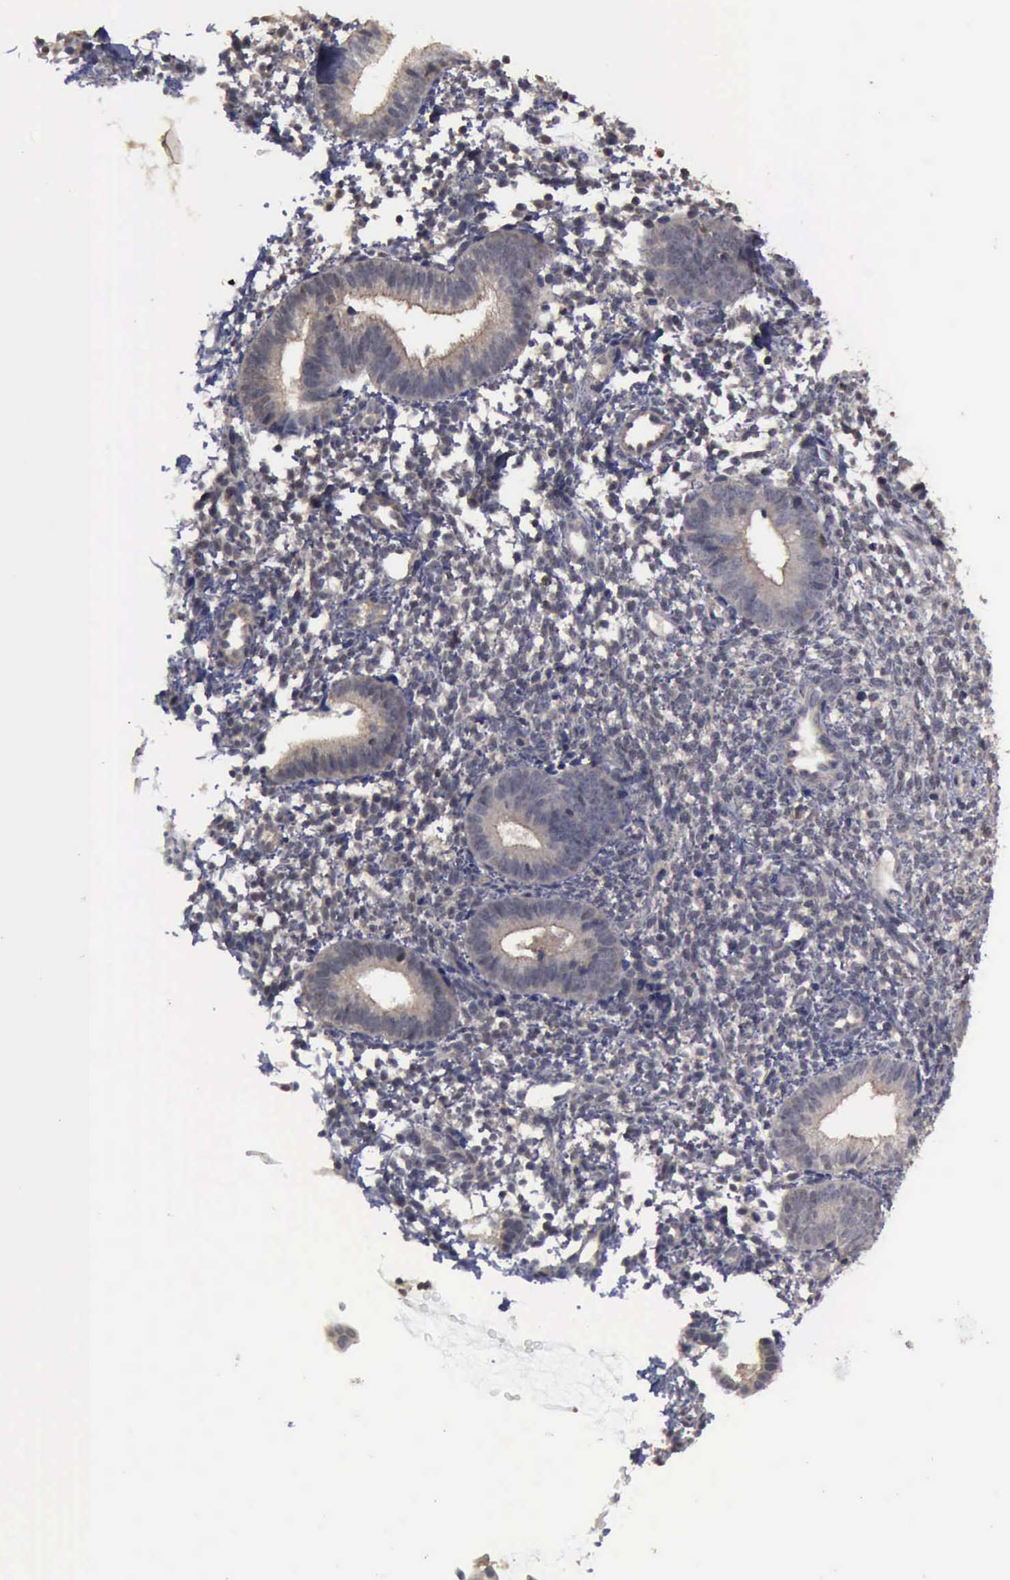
{"staining": {"intensity": "negative", "quantity": "none", "location": "none"}, "tissue": "endometrium", "cell_type": "Cells in endometrial stroma", "image_type": "normal", "snomed": [{"axis": "morphology", "description": "Normal tissue, NOS"}, {"axis": "topography", "description": "Endometrium"}], "caption": "A high-resolution micrograph shows immunohistochemistry (IHC) staining of unremarkable endometrium, which demonstrates no significant expression in cells in endometrial stroma. Brightfield microscopy of immunohistochemistry (IHC) stained with DAB (3,3'-diaminobenzidine) (brown) and hematoxylin (blue), captured at high magnification.", "gene": "CRKL", "patient": {"sex": "female", "age": 35}}